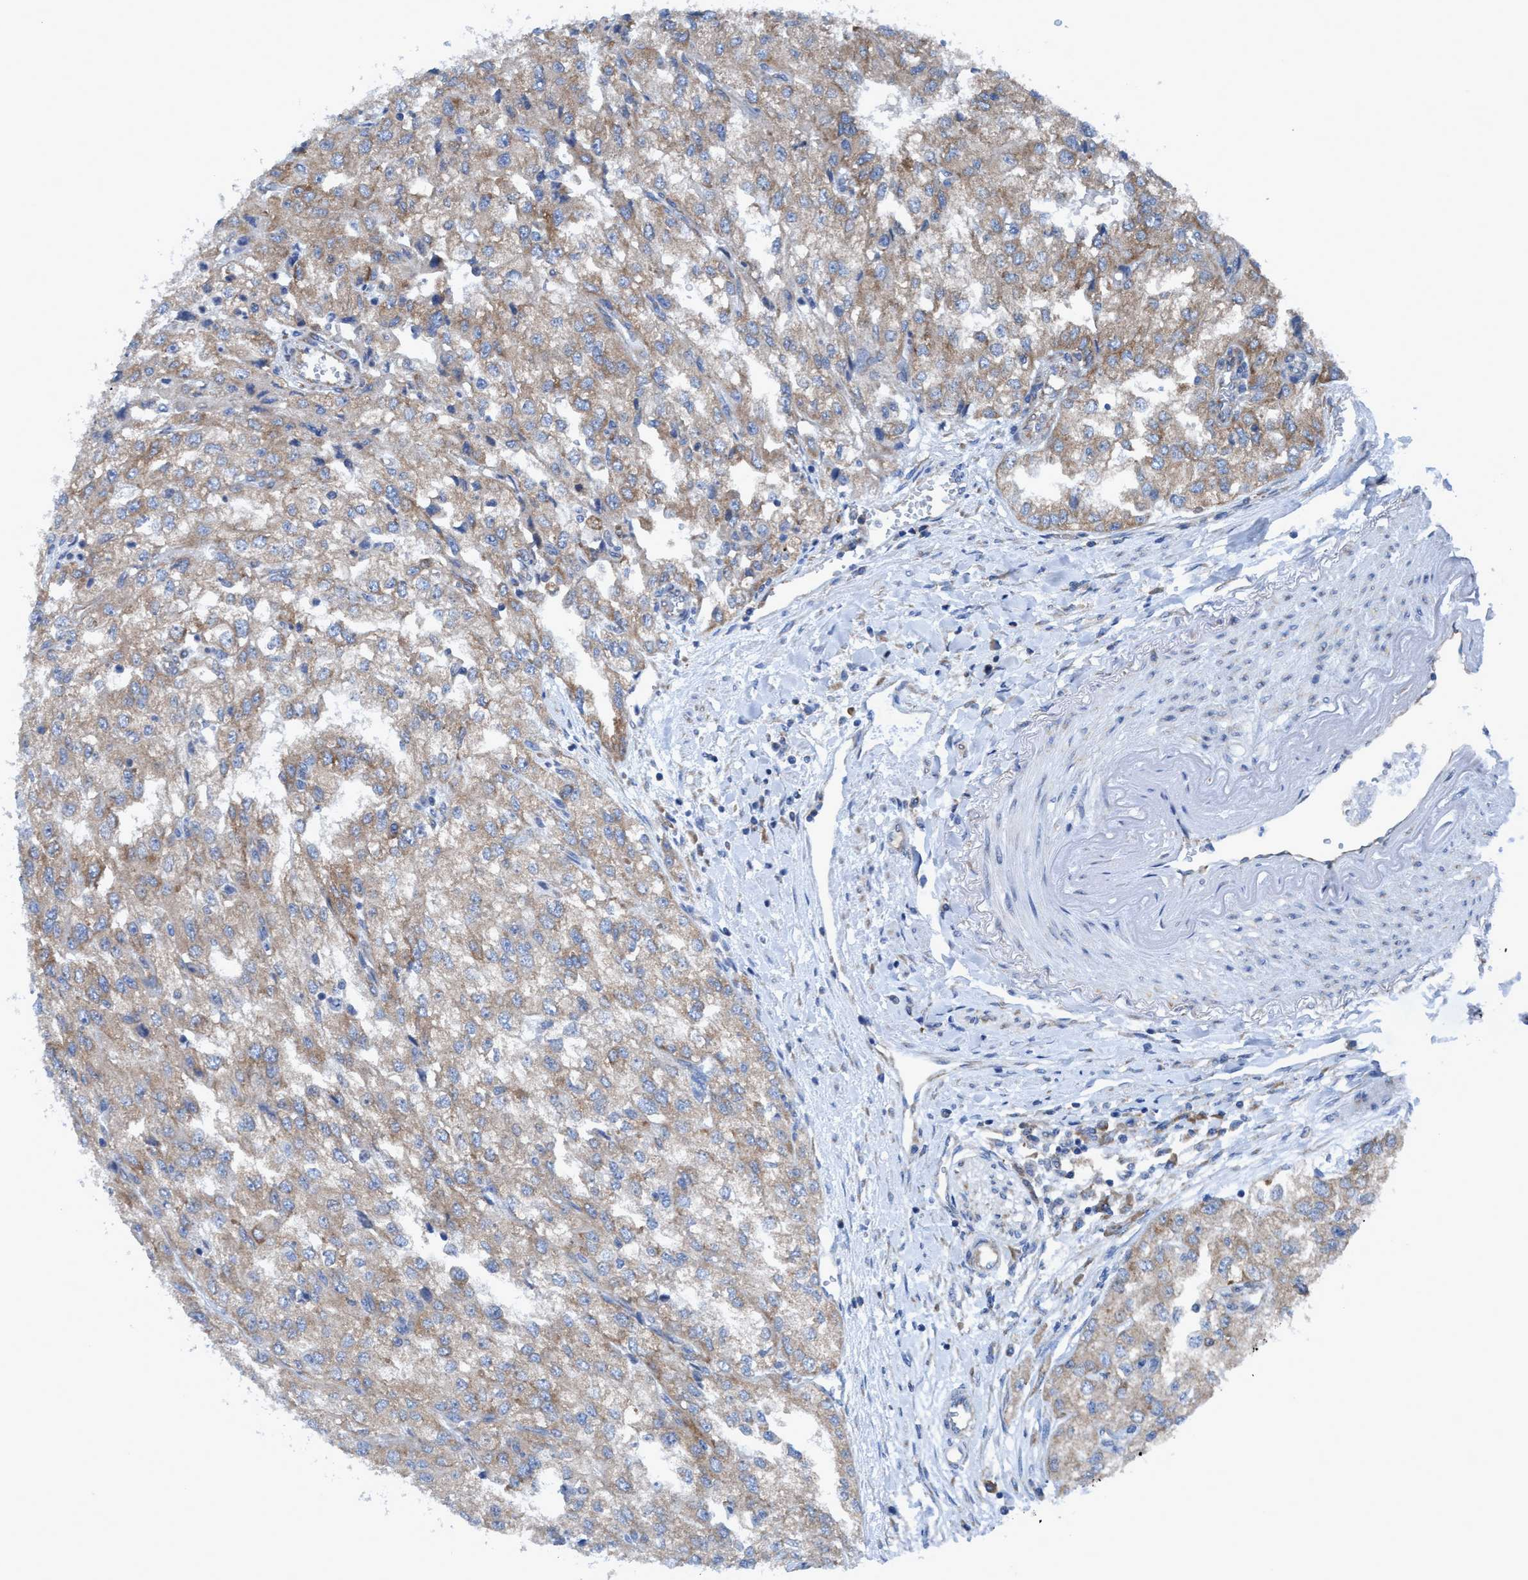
{"staining": {"intensity": "weak", "quantity": ">75%", "location": "cytoplasmic/membranous"}, "tissue": "renal cancer", "cell_type": "Tumor cells", "image_type": "cancer", "snomed": [{"axis": "morphology", "description": "Adenocarcinoma, NOS"}, {"axis": "topography", "description": "Kidney"}], "caption": "Weak cytoplasmic/membranous protein positivity is present in approximately >75% of tumor cells in renal cancer (adenocarcinoma).", "gene": "NMT1", "patient": {"sex": "female", "age": 54}}